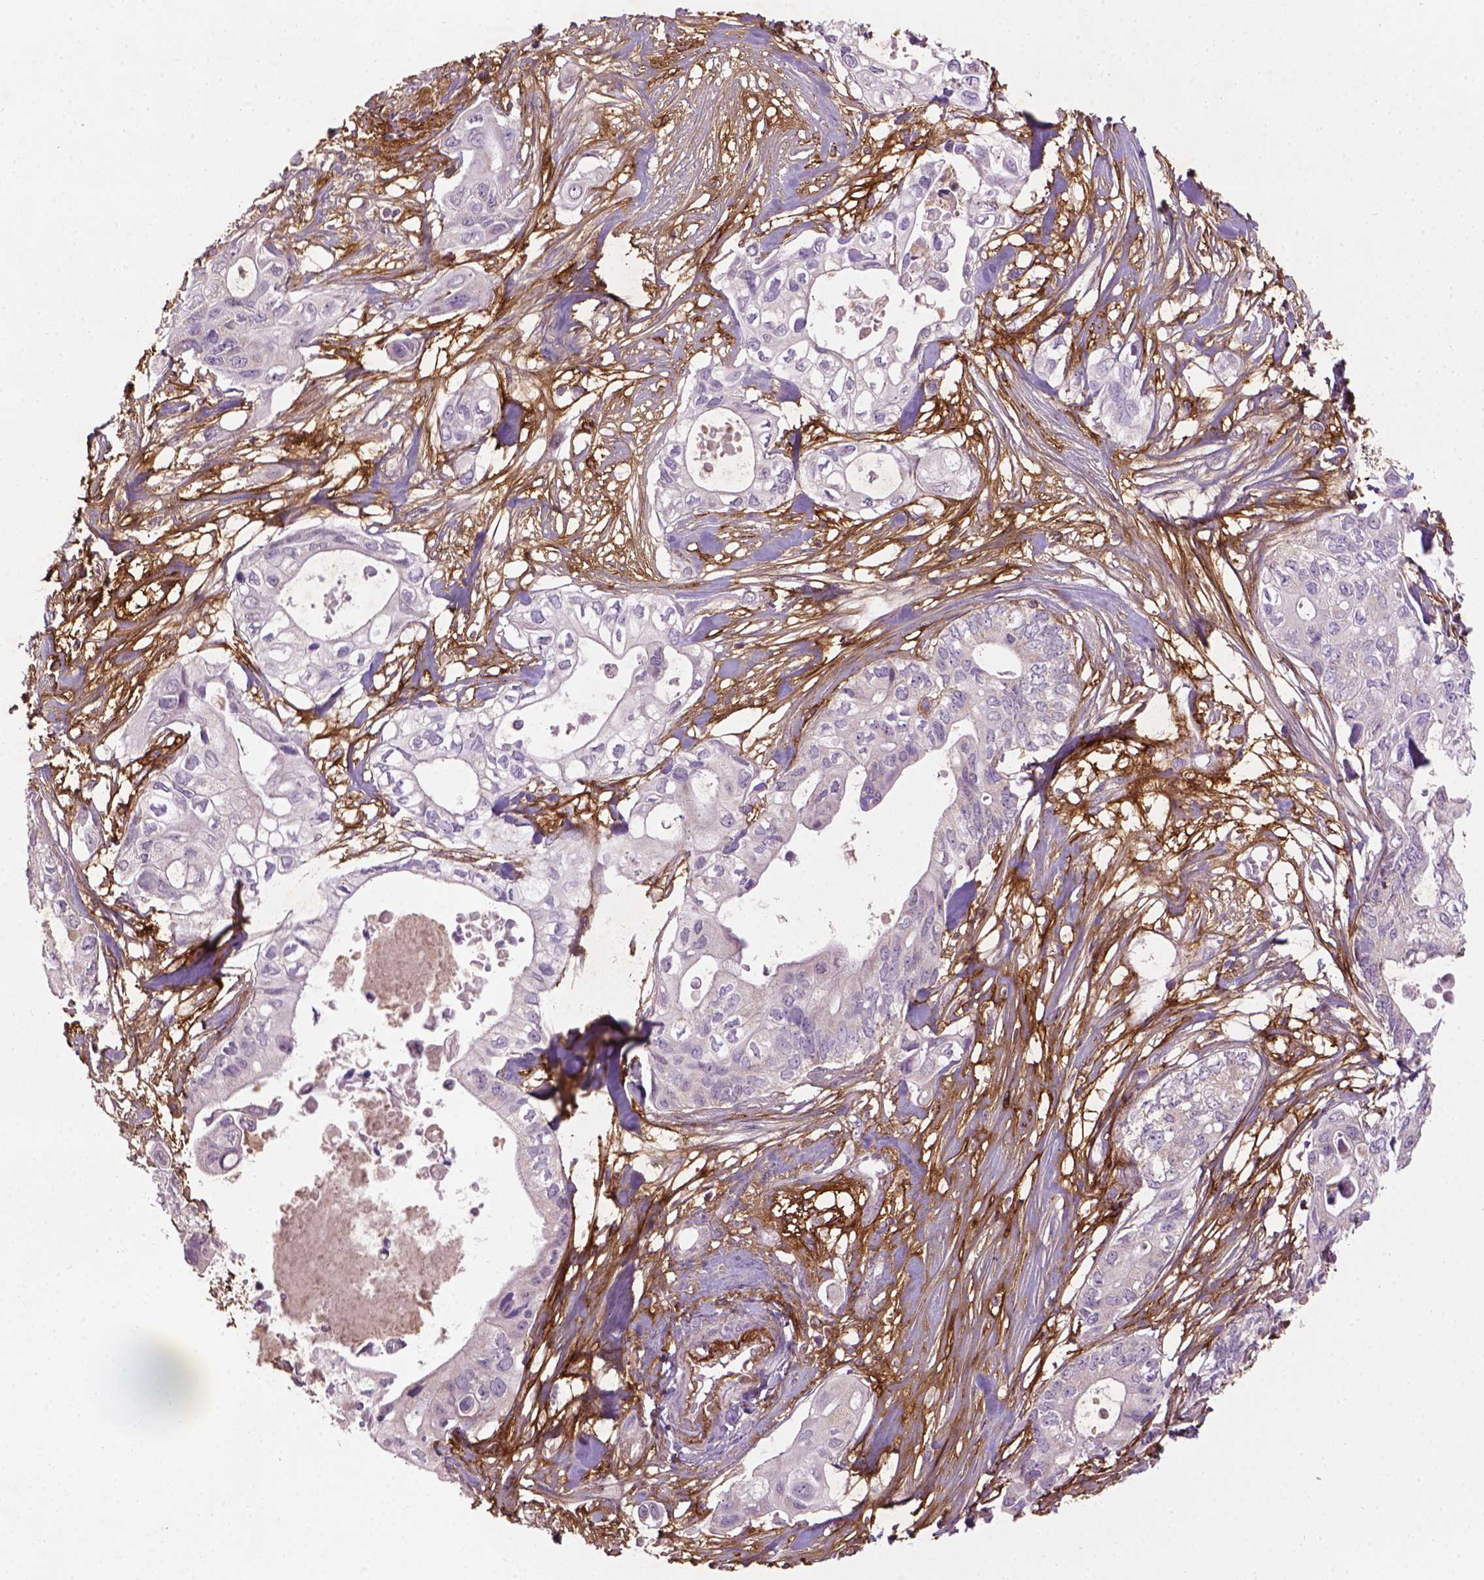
{"staining": {"intensity": "negative", "quantity": "none", "location": "none"}, "tissue": "pancreatic cancer", "cell_type": "Tumor cells", "image_type": "cancer", "snomed": [{"axis": "morphology", "description": "Adenocarcinoma, NOS"}, {"axis": "topography", "description": "Pancreas"}], "caption": "Histopathology image shows no protein staining in tumor cells of pancreatic cancer tissue.", "gene": "LRRC3C", "patient": {"sex": "female", "age": 63}}